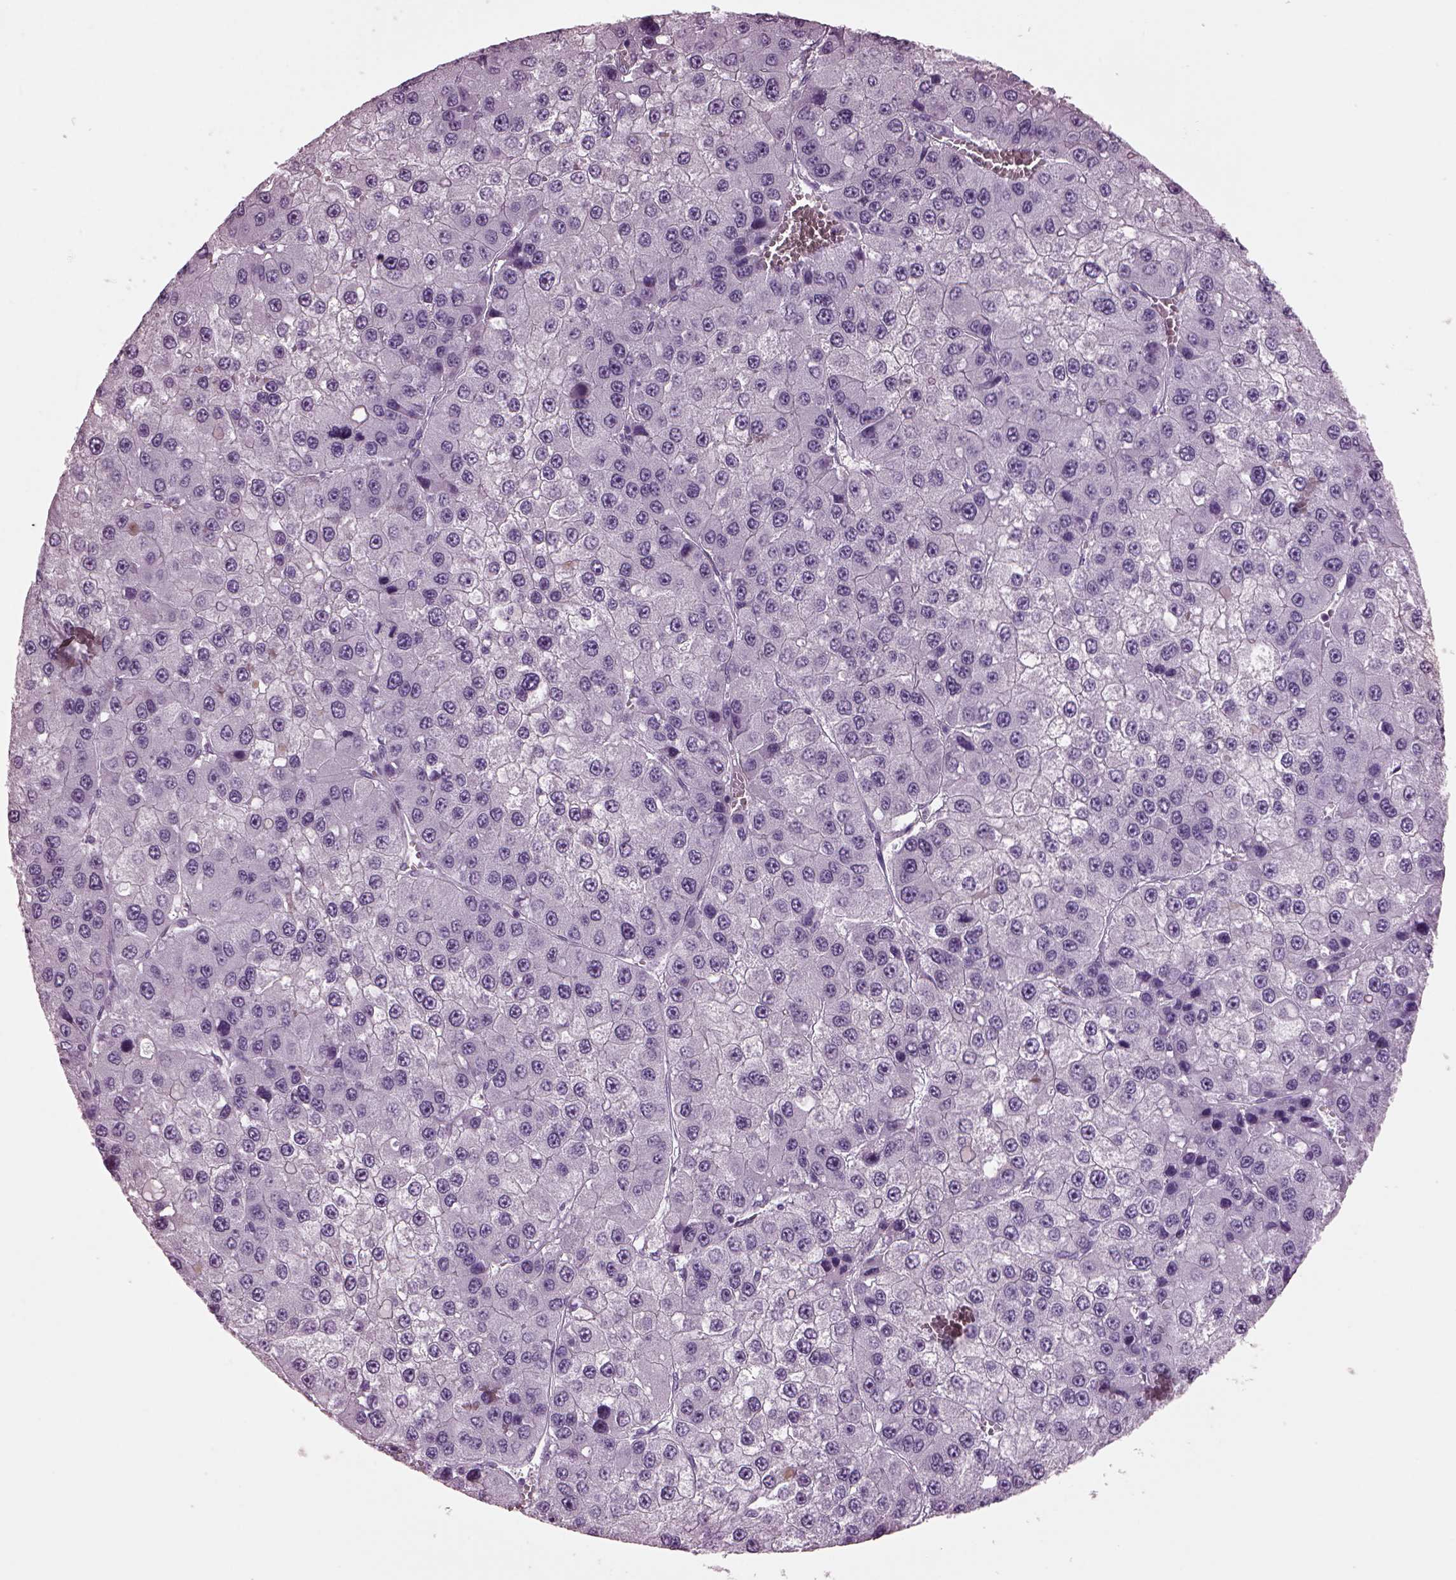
{"staining": {"intensity": "negative", "quantity": "none", "location": "none"}, "tissue": "liver cancer", "cell_type": "Tumor cells", "image_type": "cancer", "snomed": [{"axis": "morphology", "description": "Carcinoma, Hepatocellular, NOS"}, {"axis": "topography", "description": "Liver"}], "caption": "Tumor cells show no significant staining in liver cancer (hepatocellular carcinoma).", "gene": "KRTAP3-2", "patient": {"sex": "female", "age": 73}}